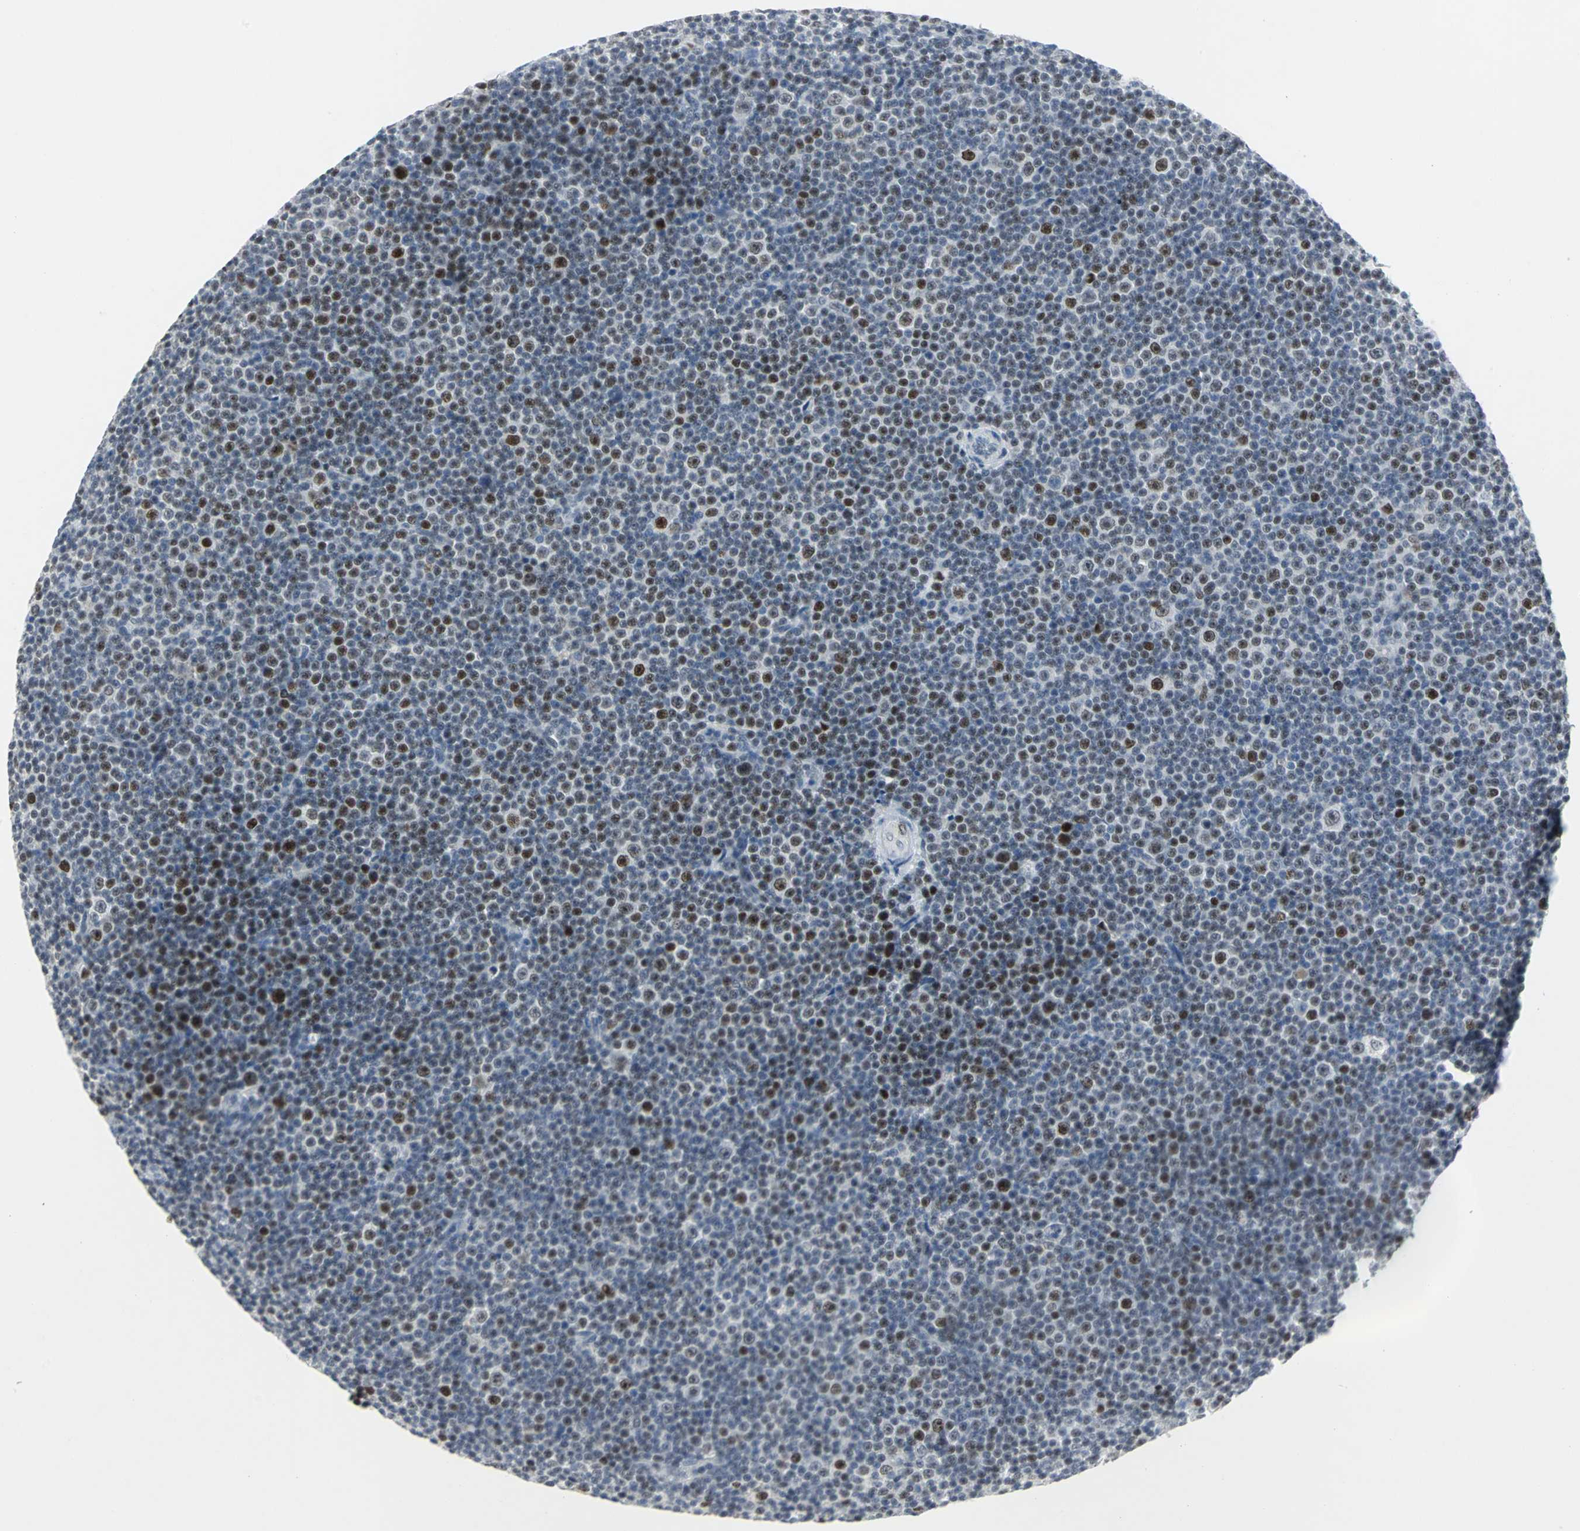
{"staining": {"intensity": "moderate", "quantity": "25%-75%", "location": "nuclear"}, "tissue": "lymphoma", "cell_type": "Tumor cells", "image_type": "cancer", "snomed": [{"axis": "morphology", "description": "Malignant lymphoma, non-Hodgkin's type, Low grade"}, {"axis": "topography", "description": "Lymph node"}], "caption": "This image demonstrates lymphoma stained with immunohistochemistry to label a protein in brown. The nuclear of tumor cells show moderate positivity for the protein. Nuclei are counter-stained blue.", "gene": "RPA1", "patient": {"sex": "female", "age": 67}}